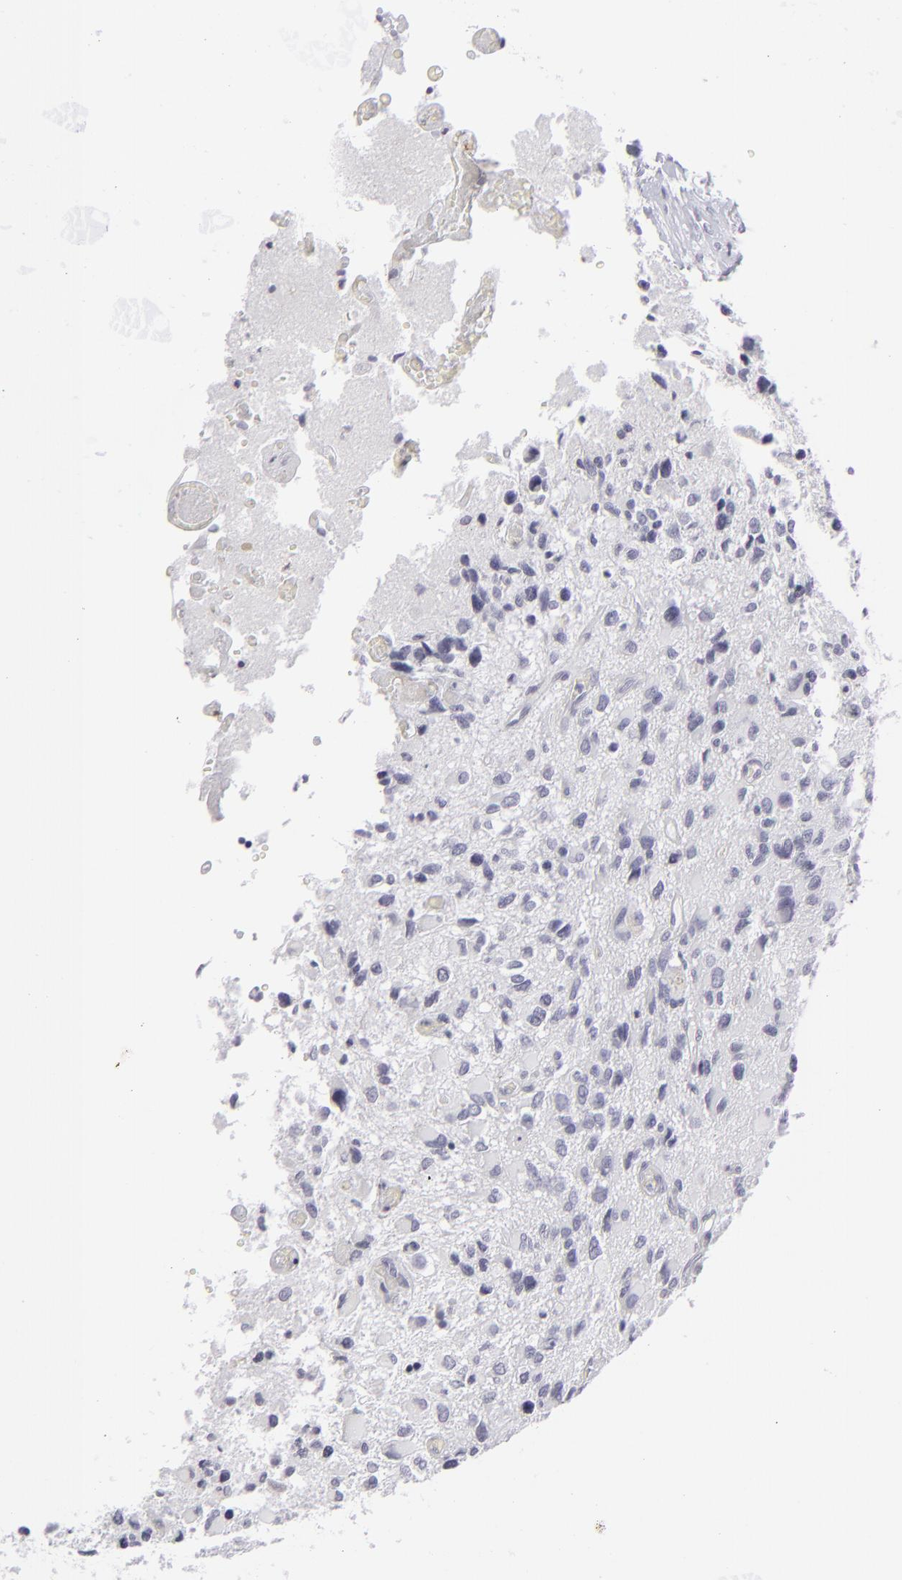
{"staining": {"intensity": "negative", "quantity": "none", "location": "none"}, "tissue": "glioma", "cell_type": "Tumor cells", "image_type": "cancer", "snomed": [{"axis": "morphology", "description": "Glioma, malignant, High grade"}, {"axis": "topography", "description": "Brain"}], "caption": "Glioma was stained to show a protein in brown. There is no significant positivity in tumor cells.", "gene": "CD7", "patient": {"sex": "male", "age": 69}}